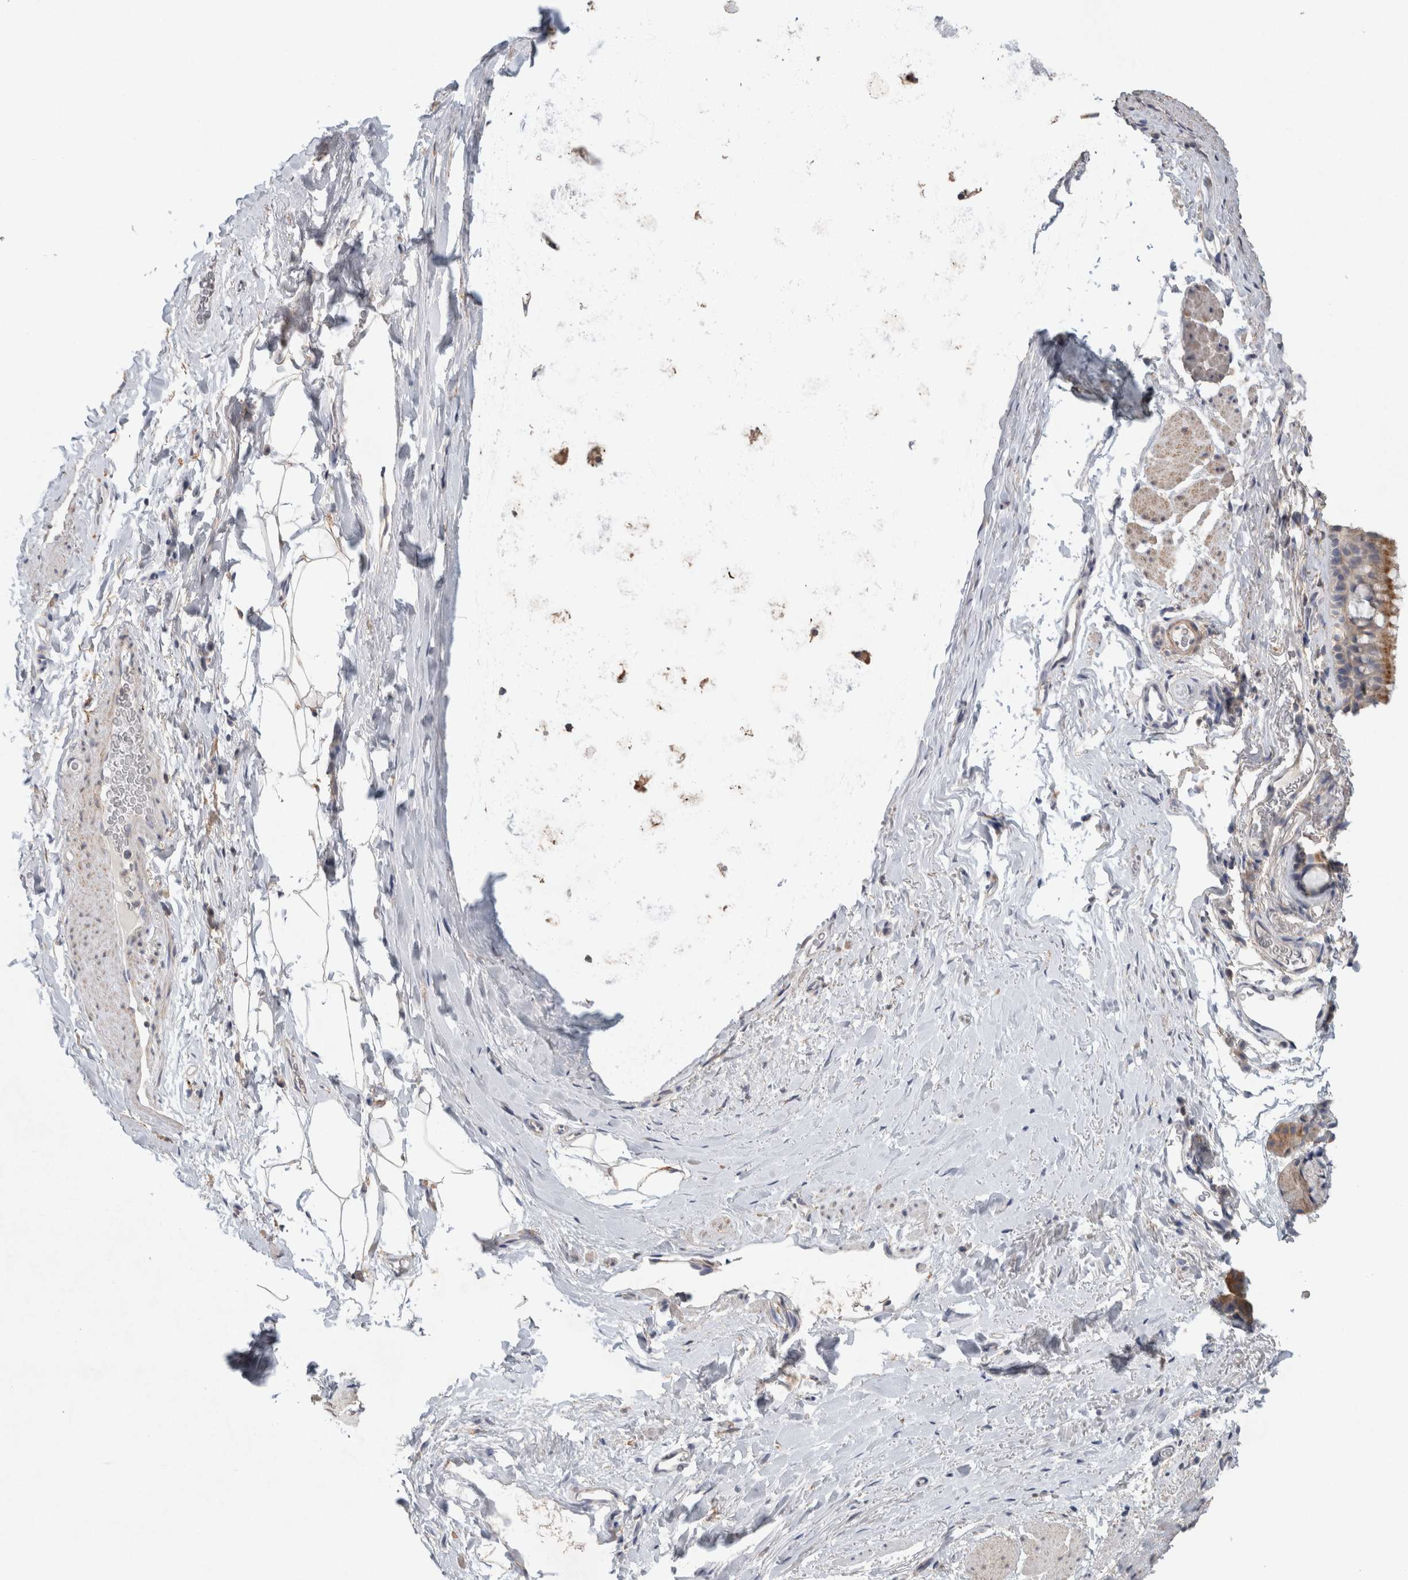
{"staining": {"intensity": "moderate", "quantity": "25%-75%", "location": "cytoplasmic/membranous"}, "tissue": "bronchus", "cell_type": "Respiratory epithelial cells", "image_type": "normal", "snomed": [{"axis": "morphology", "description": "Normal tissue, NOS"}, {"axis": "topography", "description": "Cartilage tissue"}, {"axis": "topography", "description": "Bronchus"}], "caption": "Bronchus stained with DAB IHC displays medium levels of moderate cytoplasmic/membranous staining in about 25%-75% of respiratory epithelial cells. The staining was performed using DAB (3,3'-diaminobenzidine), with brown indicating positive protein expression. Nuclei are stained blue with hematoxylin.", "gene": "RAB14", "patient": {"sex": "female", "age": 53}}